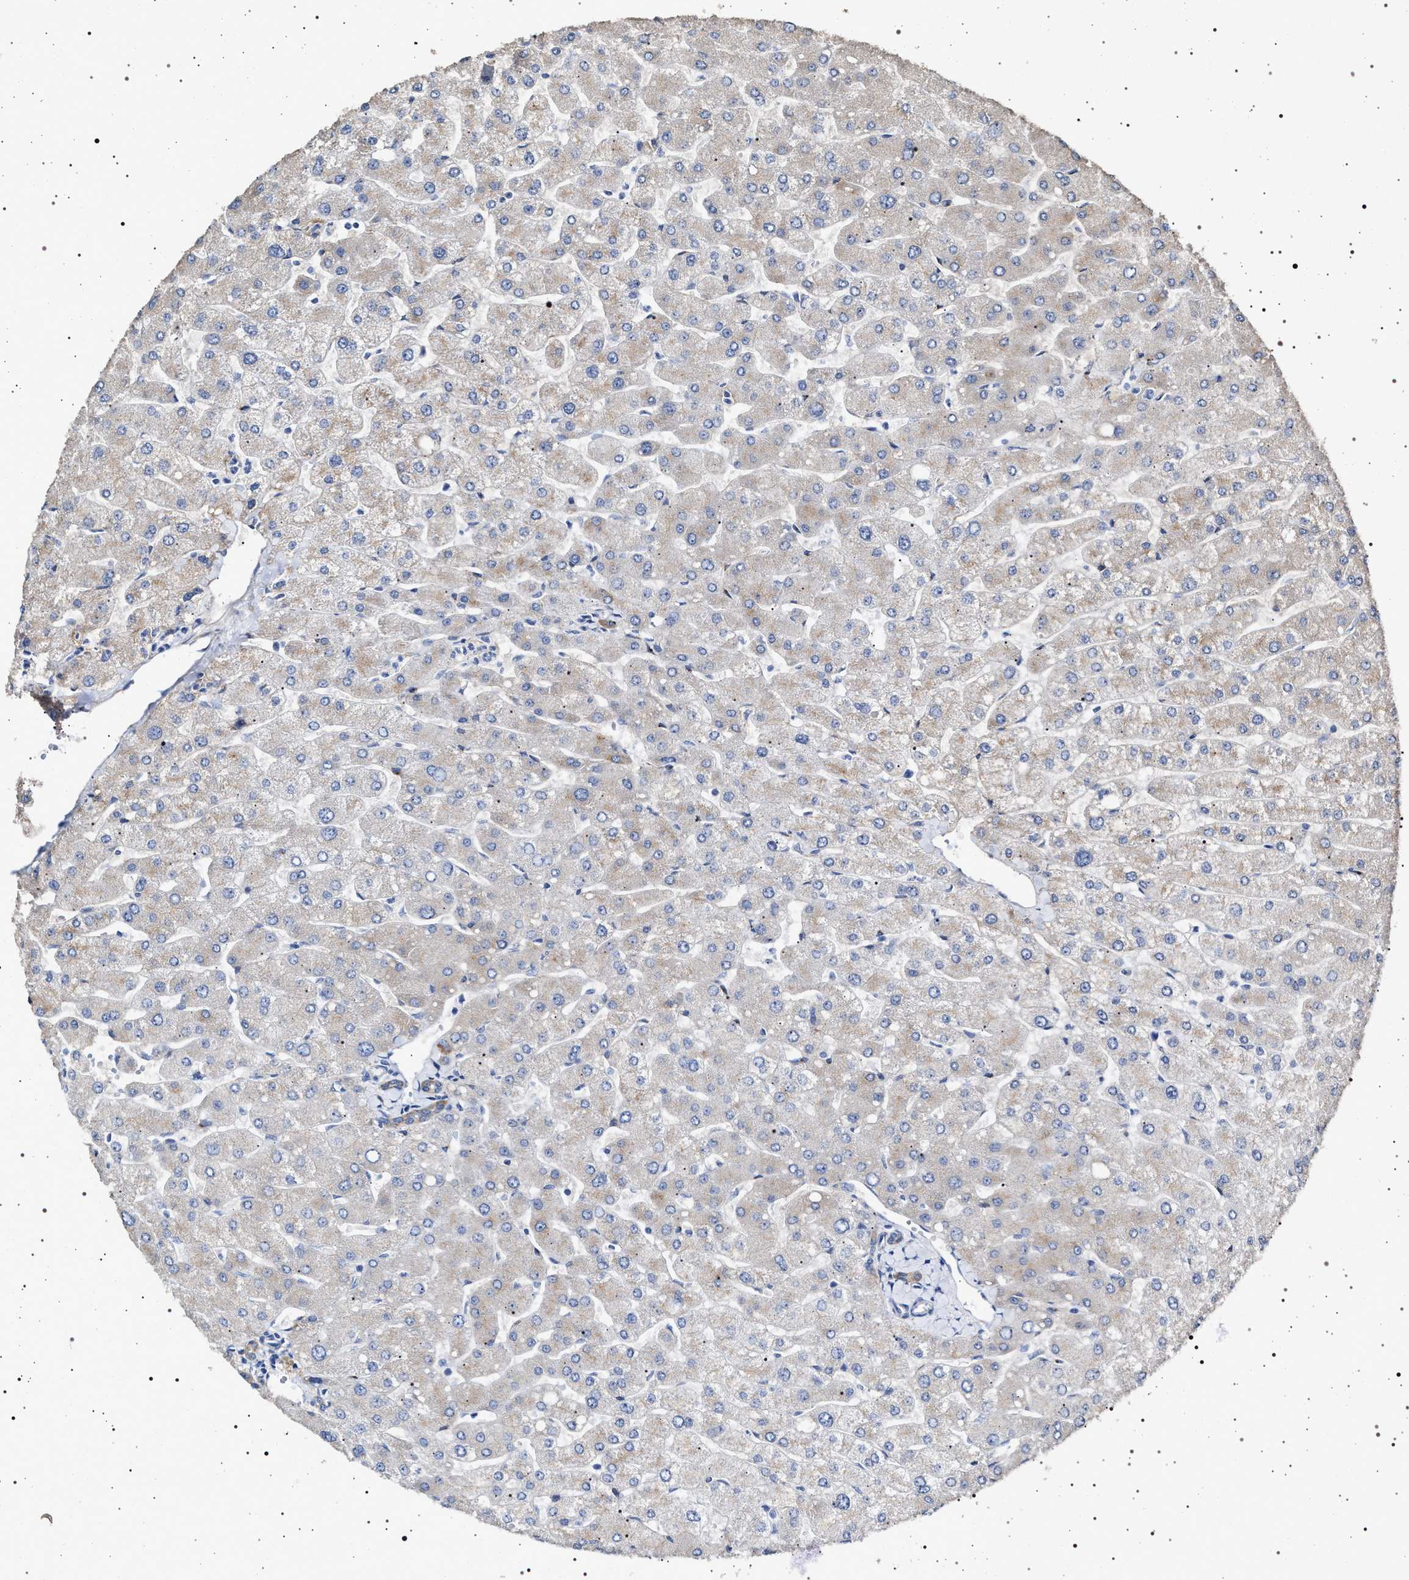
{"staining": {"intensity": "weak", "quantity": ">75%", "location": "cytoplasmic/membranous"}, "tissue": "liver", "cell_type": "Cholangiocytes", "image_type": "normal", "snomed": [{"axis": "morphology", "description": "Normal tissue, NOS"}, {"axis": "topography", "description": "Liver"}], "caption": "This is an image of immunohistochemistry (IHC) staining of benign liver, which shows weak staining in the cytoplasmic/membranous of cholangiocytes.", "gene": "NAALADL2", "patient": {"sex": "male", "age": 55}}